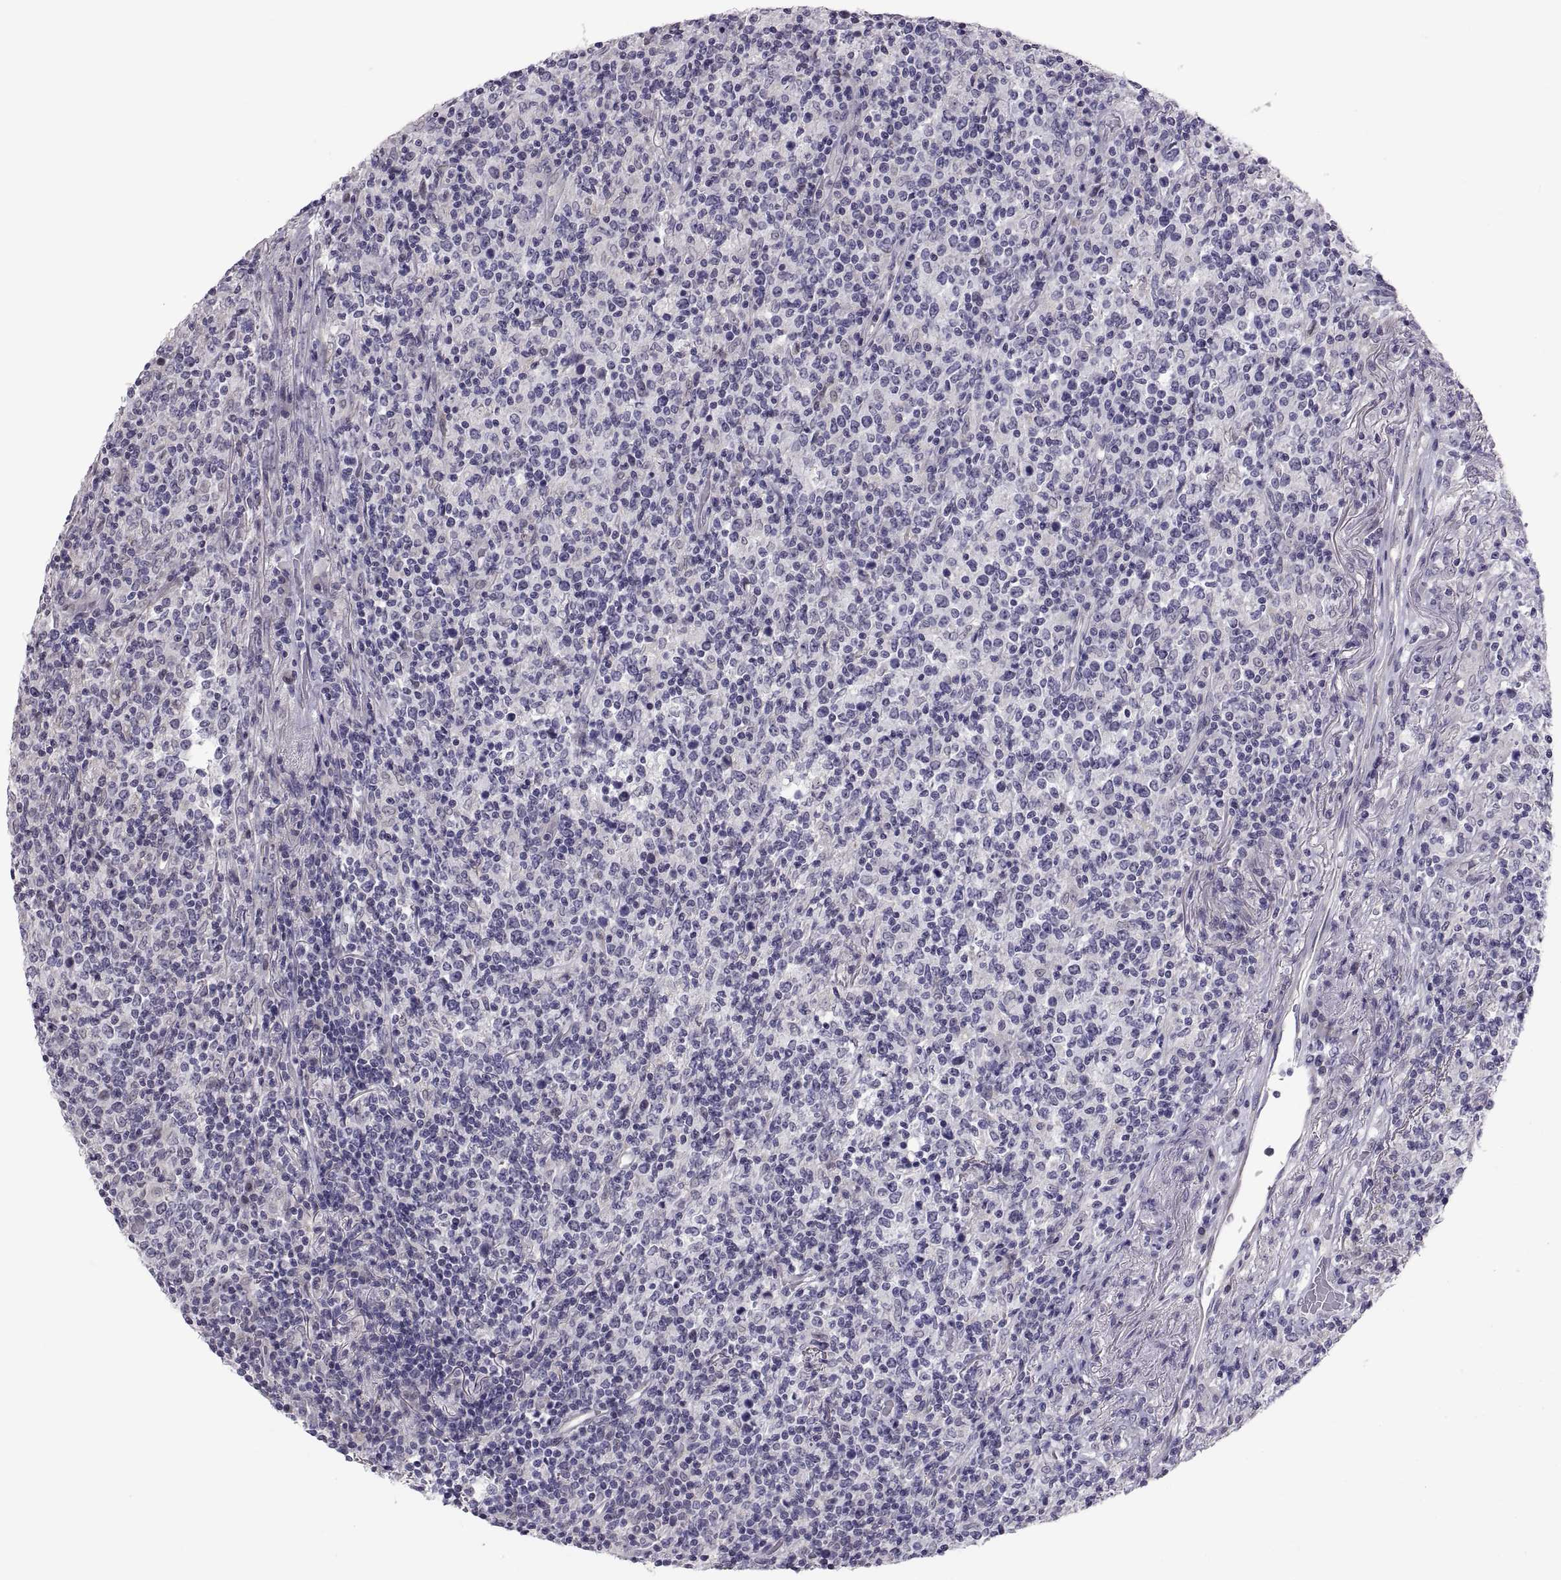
{"staining": {"intensity": "negative", "quantity": "none", "location": "none"}, "tissue": "lymphoma", "cell_type": "Tumor cells", "image_type": "cancer", "snomed": [{"axis": "morphology", "description": "Malignant lymphoma, non-Hodgkin's type, High grade"}, {"axis": "topography", "description": "Lung"}], "caption": "High-grade malignant lymphoma, non-Hodgkin's type was stained to show a protein in brown. There is no significant staining in tumor cells. Nuclei are stained in blue.", "gene": "FAM170A", "patient": {"sex": "male", "age": 79}}